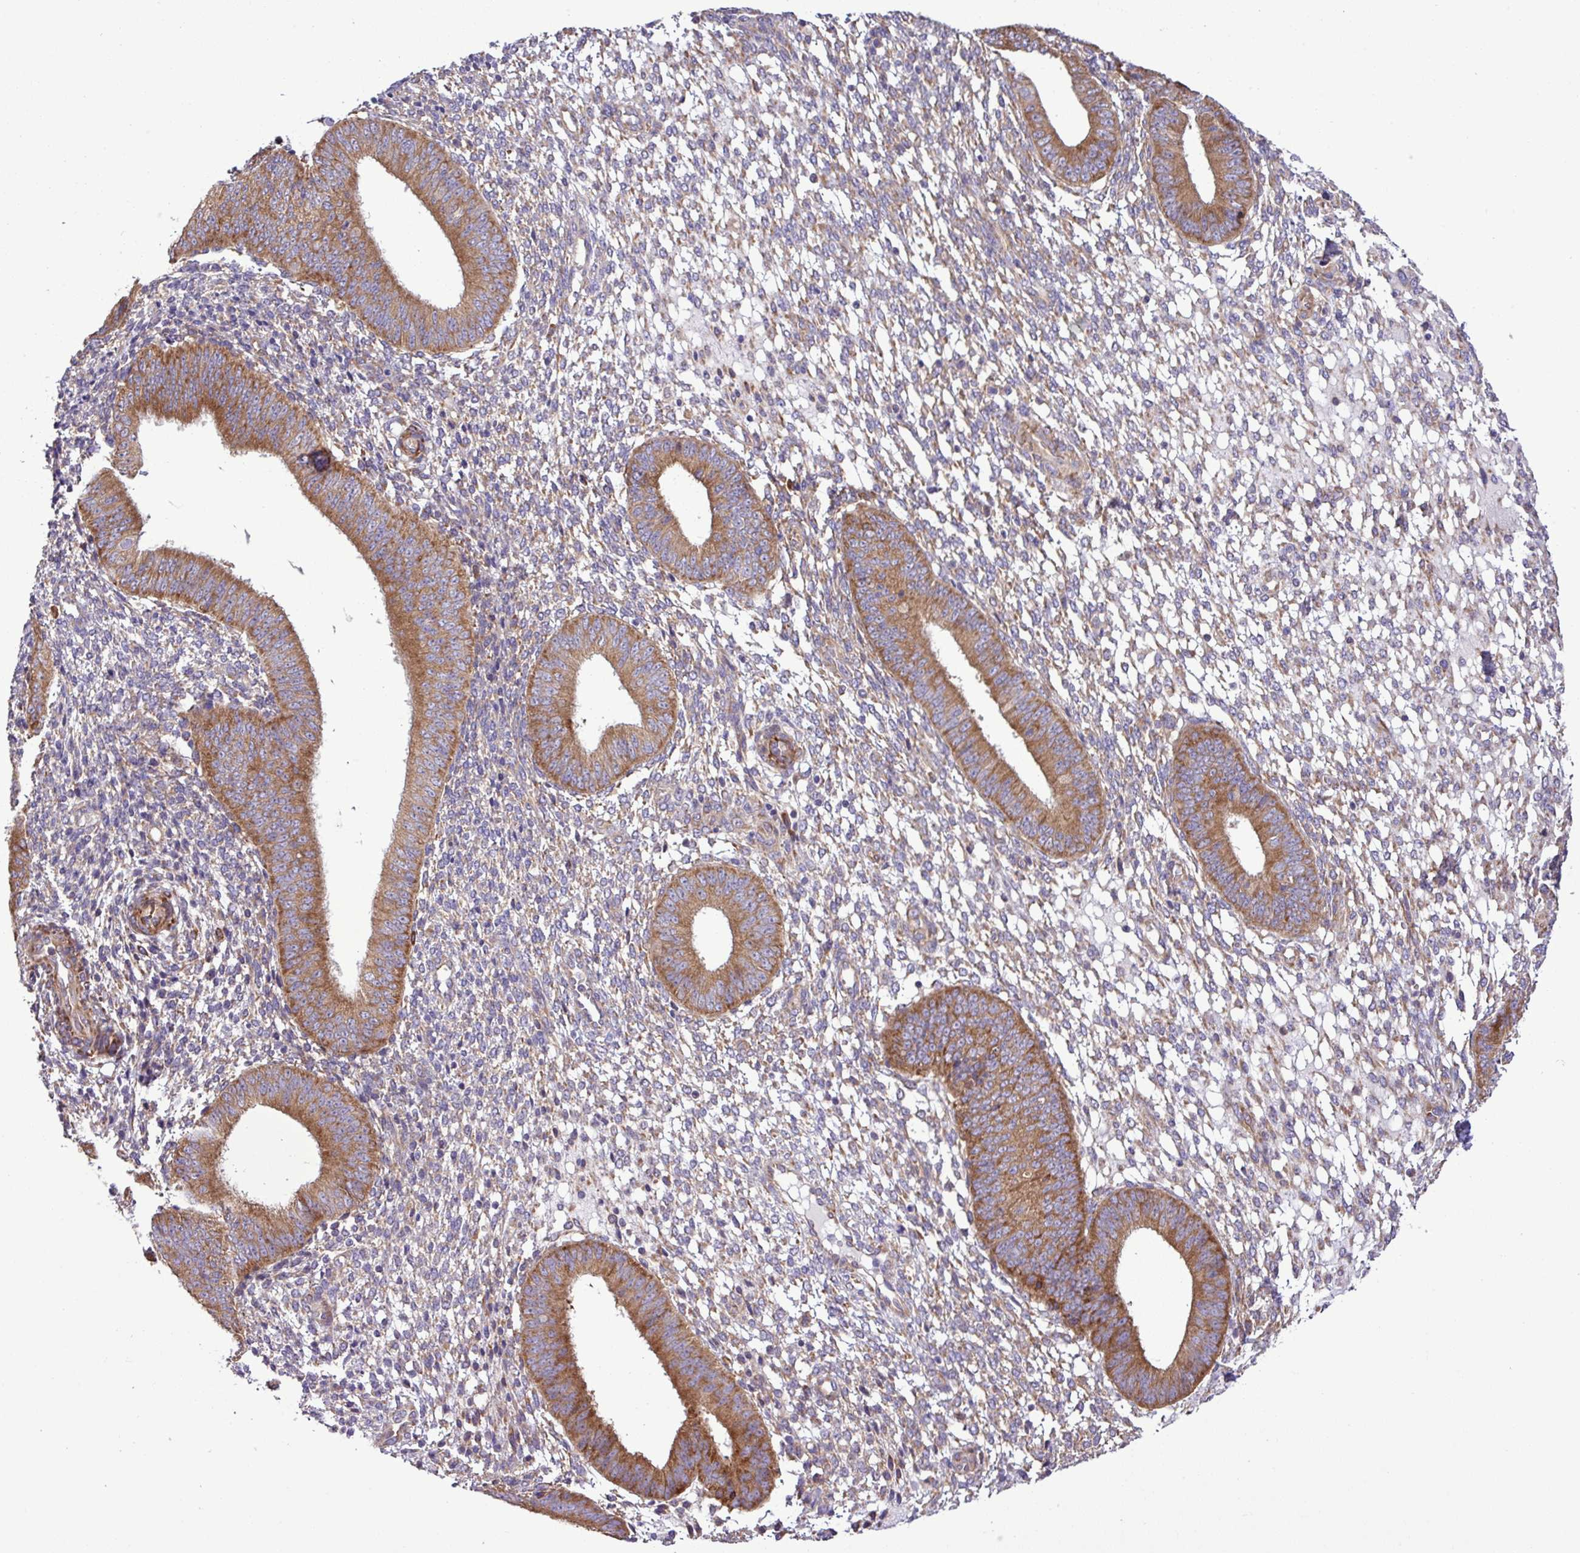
{"staining": {"intensity": "moderate", "quantity": "25%-75%", "location": "cytoplasmic/membranous"}, "tissue": "endometrium", "cell_type": "Cells in endometrial stroma", "image_type": "normal", "snomed": [{"axis": "morphology", "description": "Normal tissue, NOS"}, {"axis": "topography", "description": "Endometrium"}], "caption": "High-power microscopy captured an immunohistochemistry photomicrograph of normal endometrium, revealing moderate cytoplasmic/membranous positivity in about 25%-75% of cells in endometrial stroma.", "gene": "RPL13", "patient": {"sex": "female", "age": 49}}